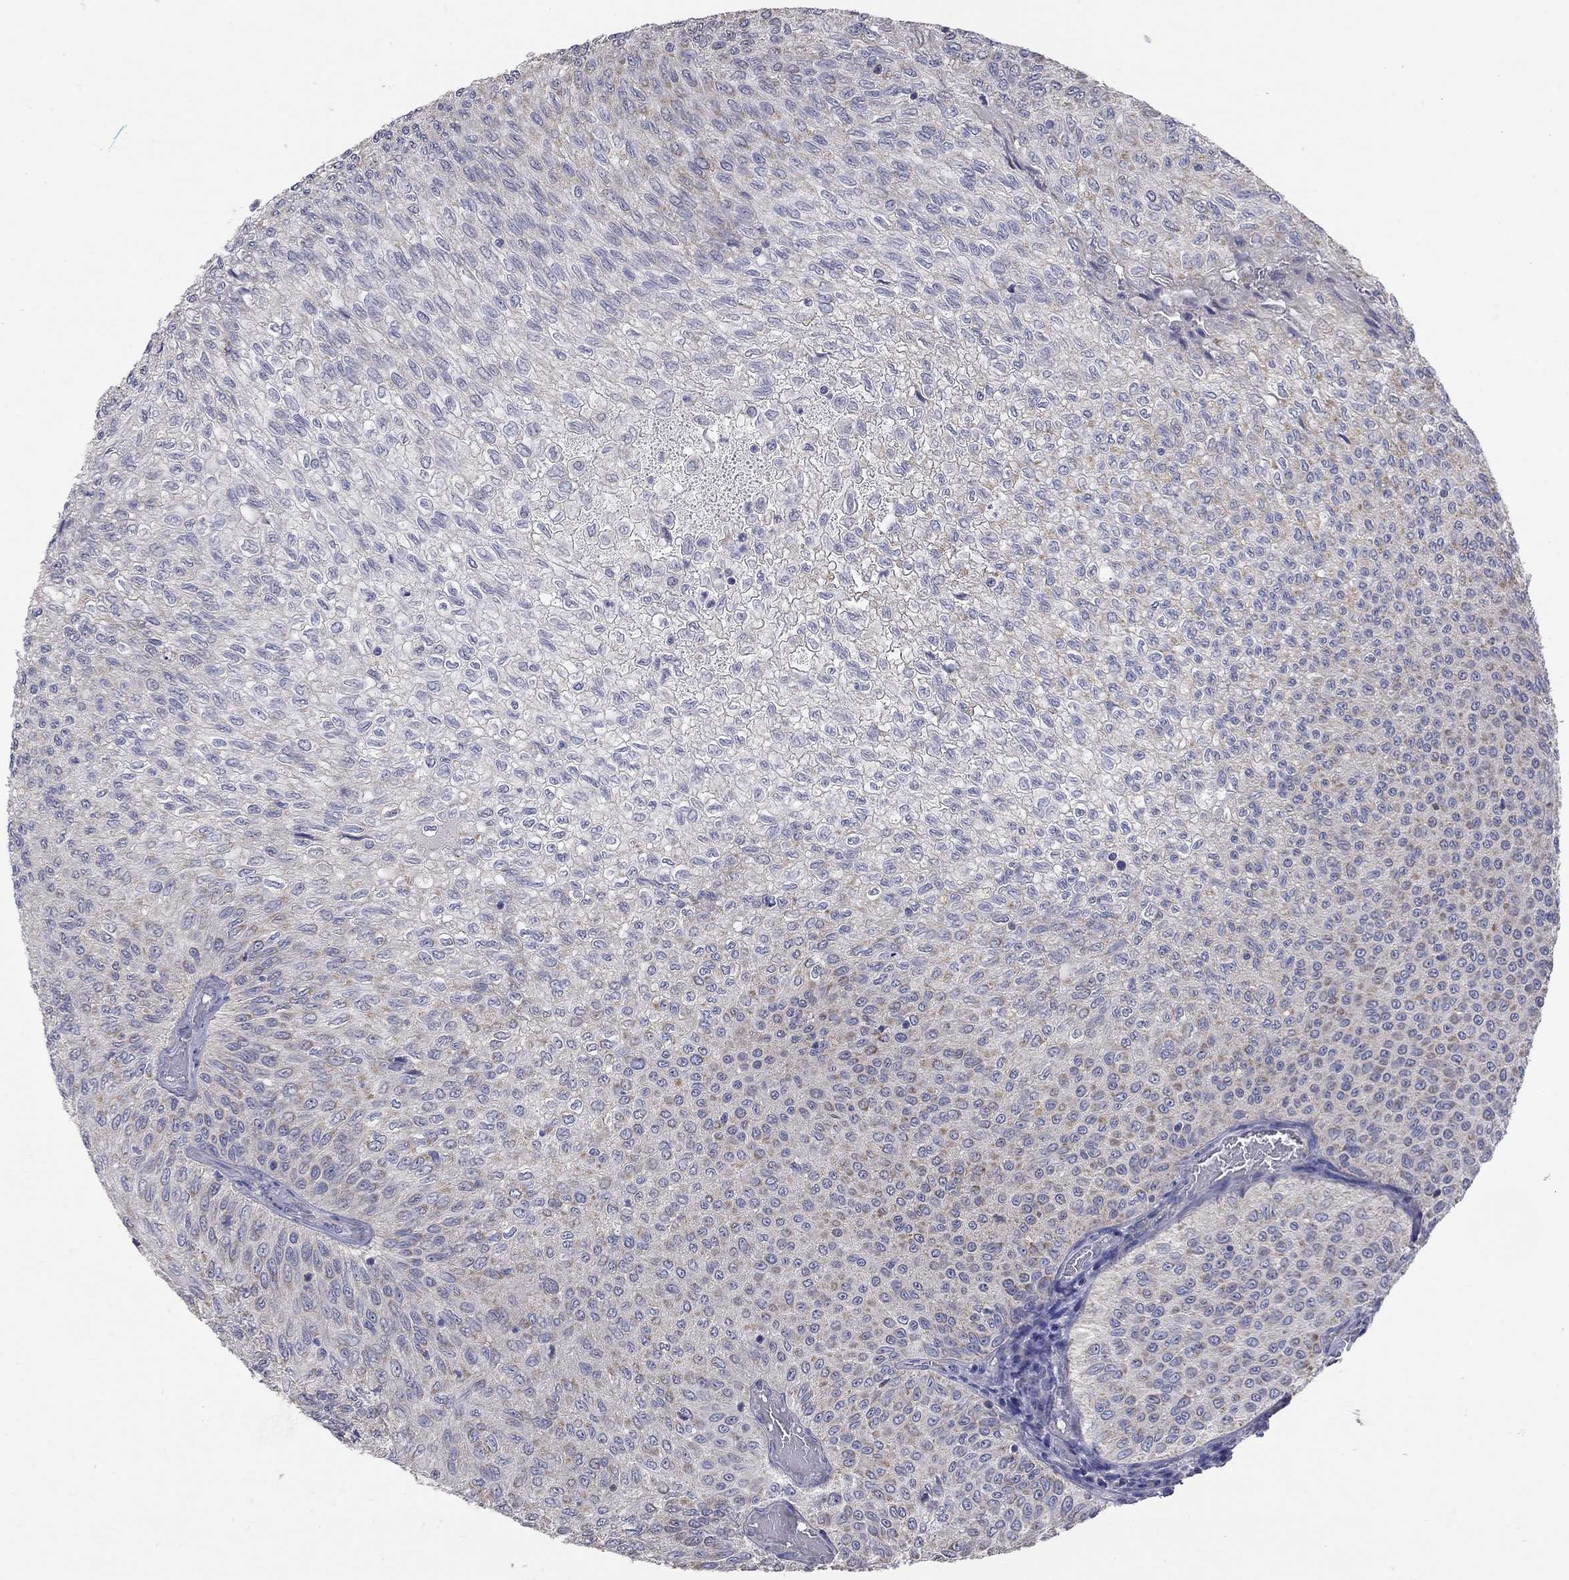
{"staining": {"intensity": "negative", "quantity": "none", "location": "none"}, "tissue": "urothelial cancer", "cell_type": "Tumor cells", "image_type": "cancer", "snomed": [{"axis": "morphology", "description": "Urothelial carcinoma, Low grade"}, {"axis": "topography", "description": "Urinary bladder"}], "caption": "An immunohistochemistry (IHC) photomicrograph of urothelial cancer is shown. There is no staining in tumor cells of urothelial cancer.", "gene": "CFAP161", "patient": {"sex": "male", "age": 78}}